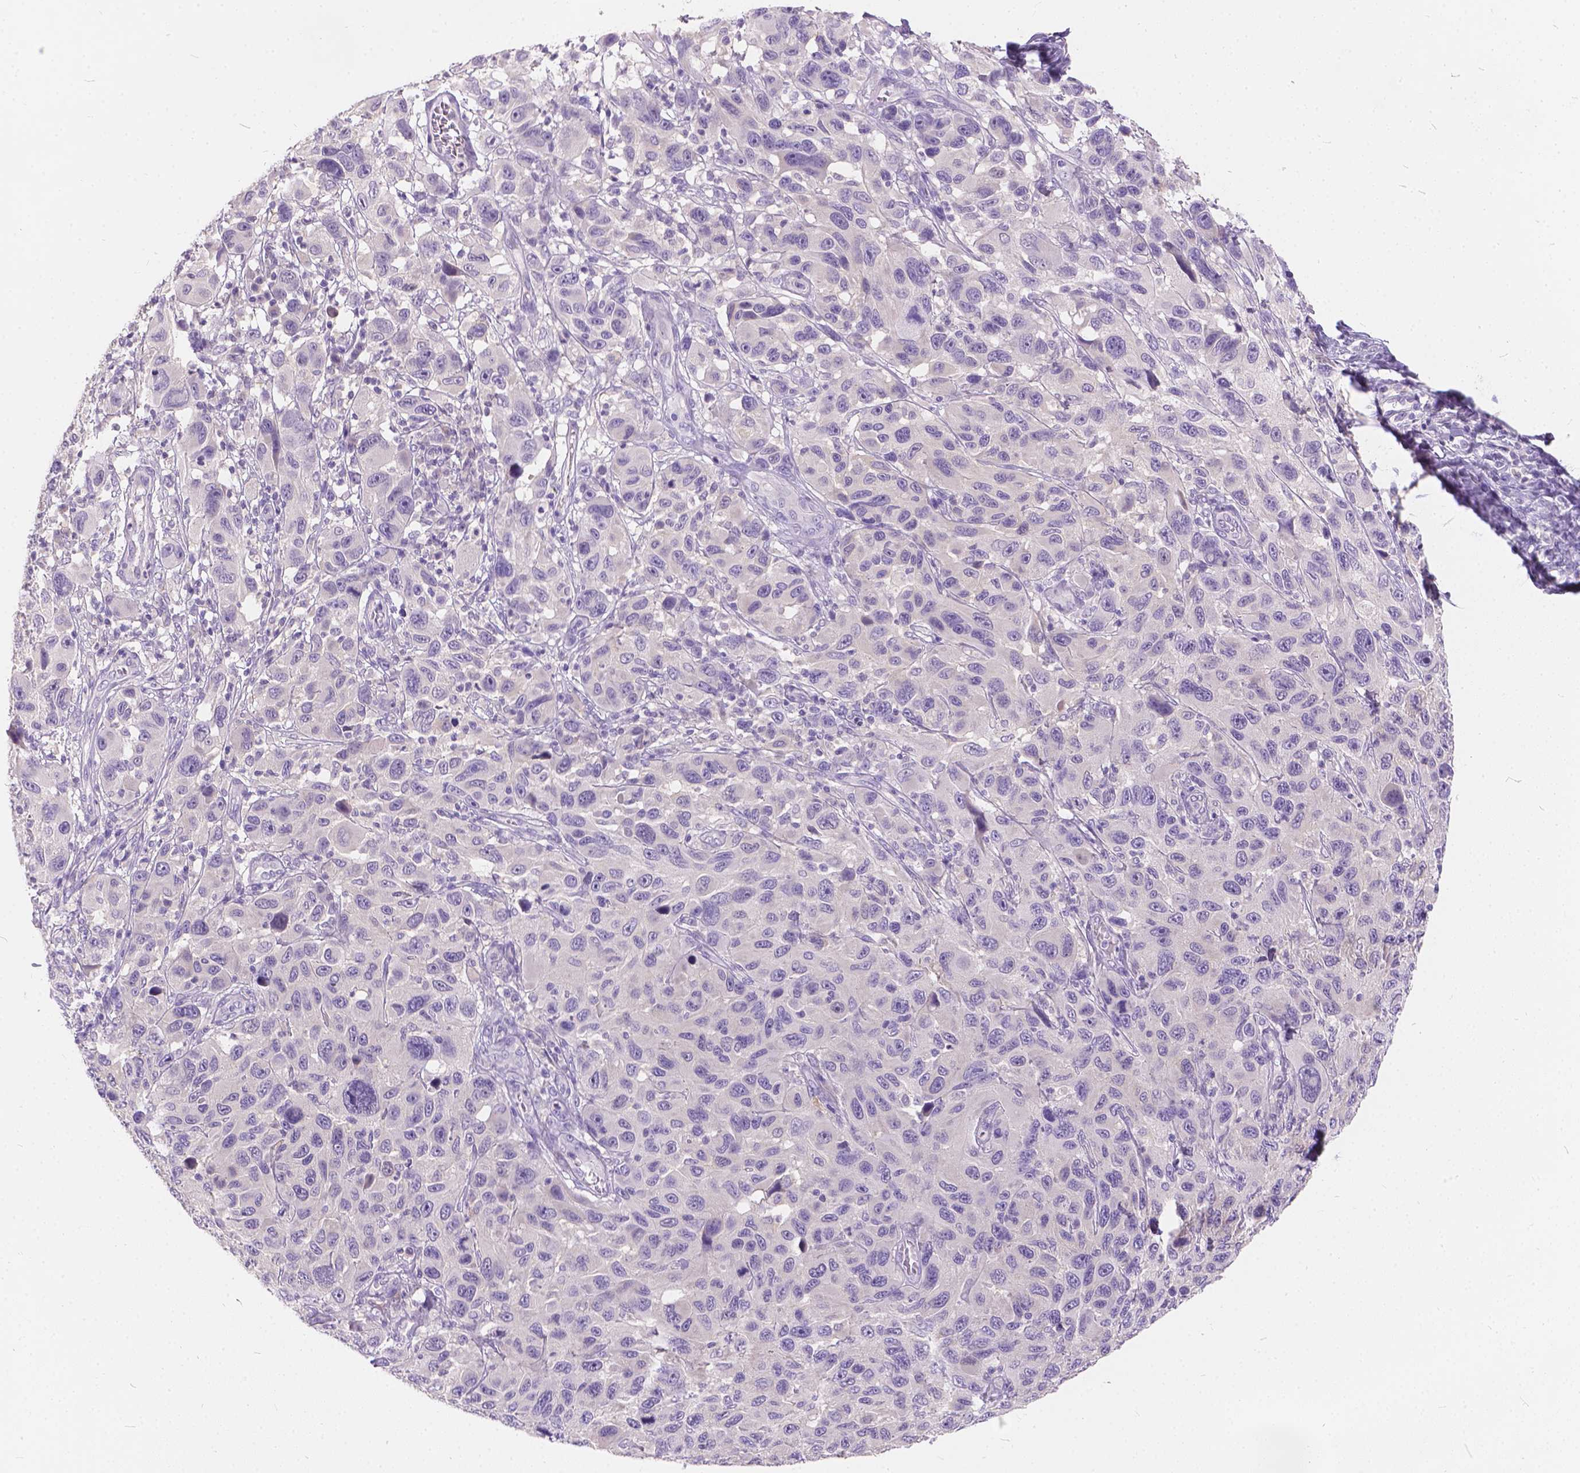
{"staining": {"intensity": "negative", "quantity": "none", "location": "none"}, "tissue": "melanoma", "cell_type": "Tumor cells", "image_type": "cancer", "snomed": [{"axis": "morphology", "description": "Malignant melanoma, NOS"}, {"axis": "topography", "description": "Skin"}], "caption": "Malignant melanoma stained for a protein using IHC exhibits no expression tumor cells.", "gene": "PEX11G", "patient": {"sex": "male", "age": 53}}